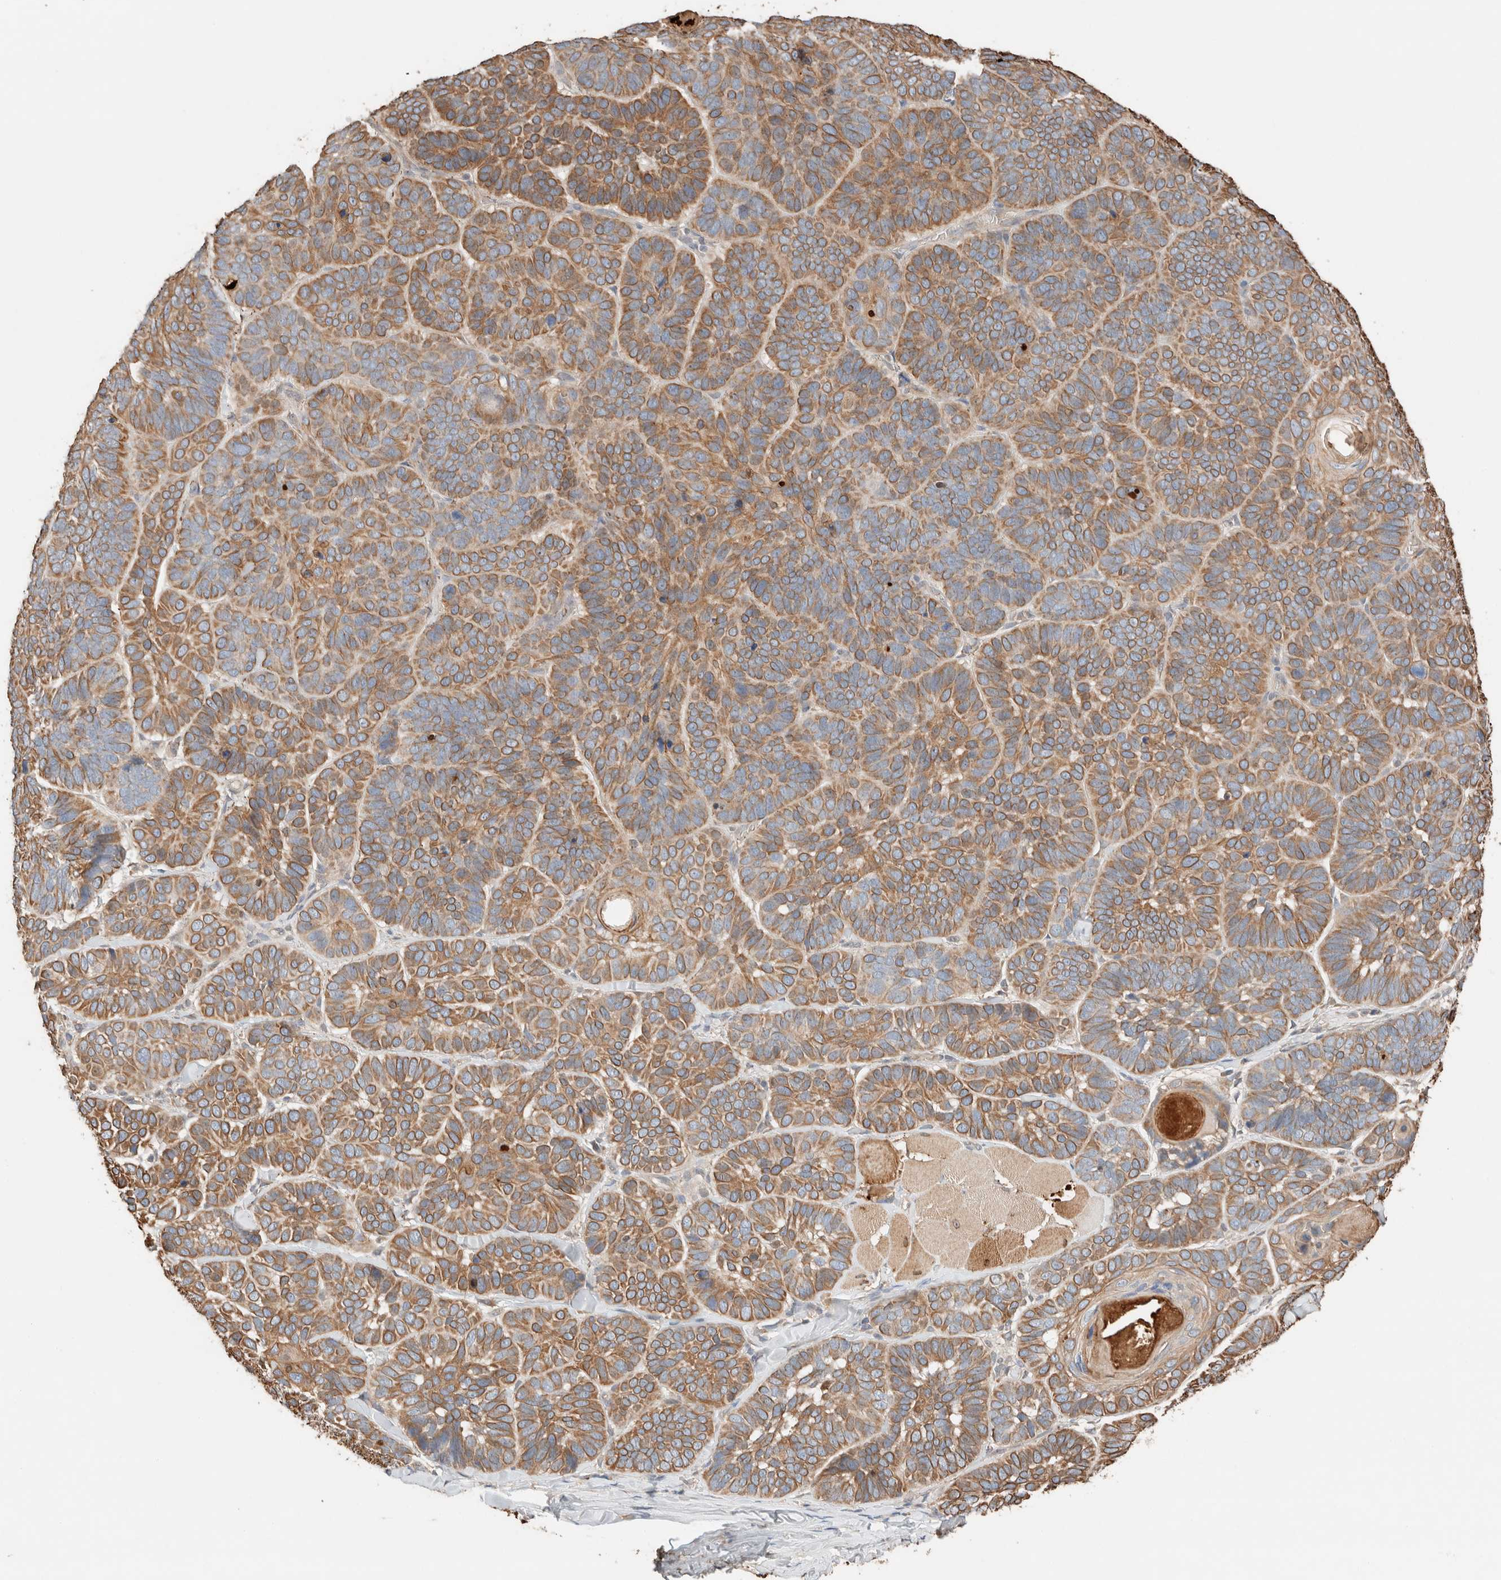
{"staining": {"intensity": "moderate", "quantity": ">75%", "location": "cytoplasmic/membranous"}, "tissue": "skin cancer", "cell_type": "Tumor cells", "image_type": "cancer", "snomed": [{"axis": "morphology", "description": "Basal cell carcinoma"}, {"axis": "topography", "description": "Skin"}], "caption": "Basal cell carcinoma (skin) was stained to show a protein in brown. There is medium levels of moderate cytoplasmic/membranous positivity in about >75% of tumor cells.", "gene": "TUBD1", "patient": {"sex": "male", "age": 62}}